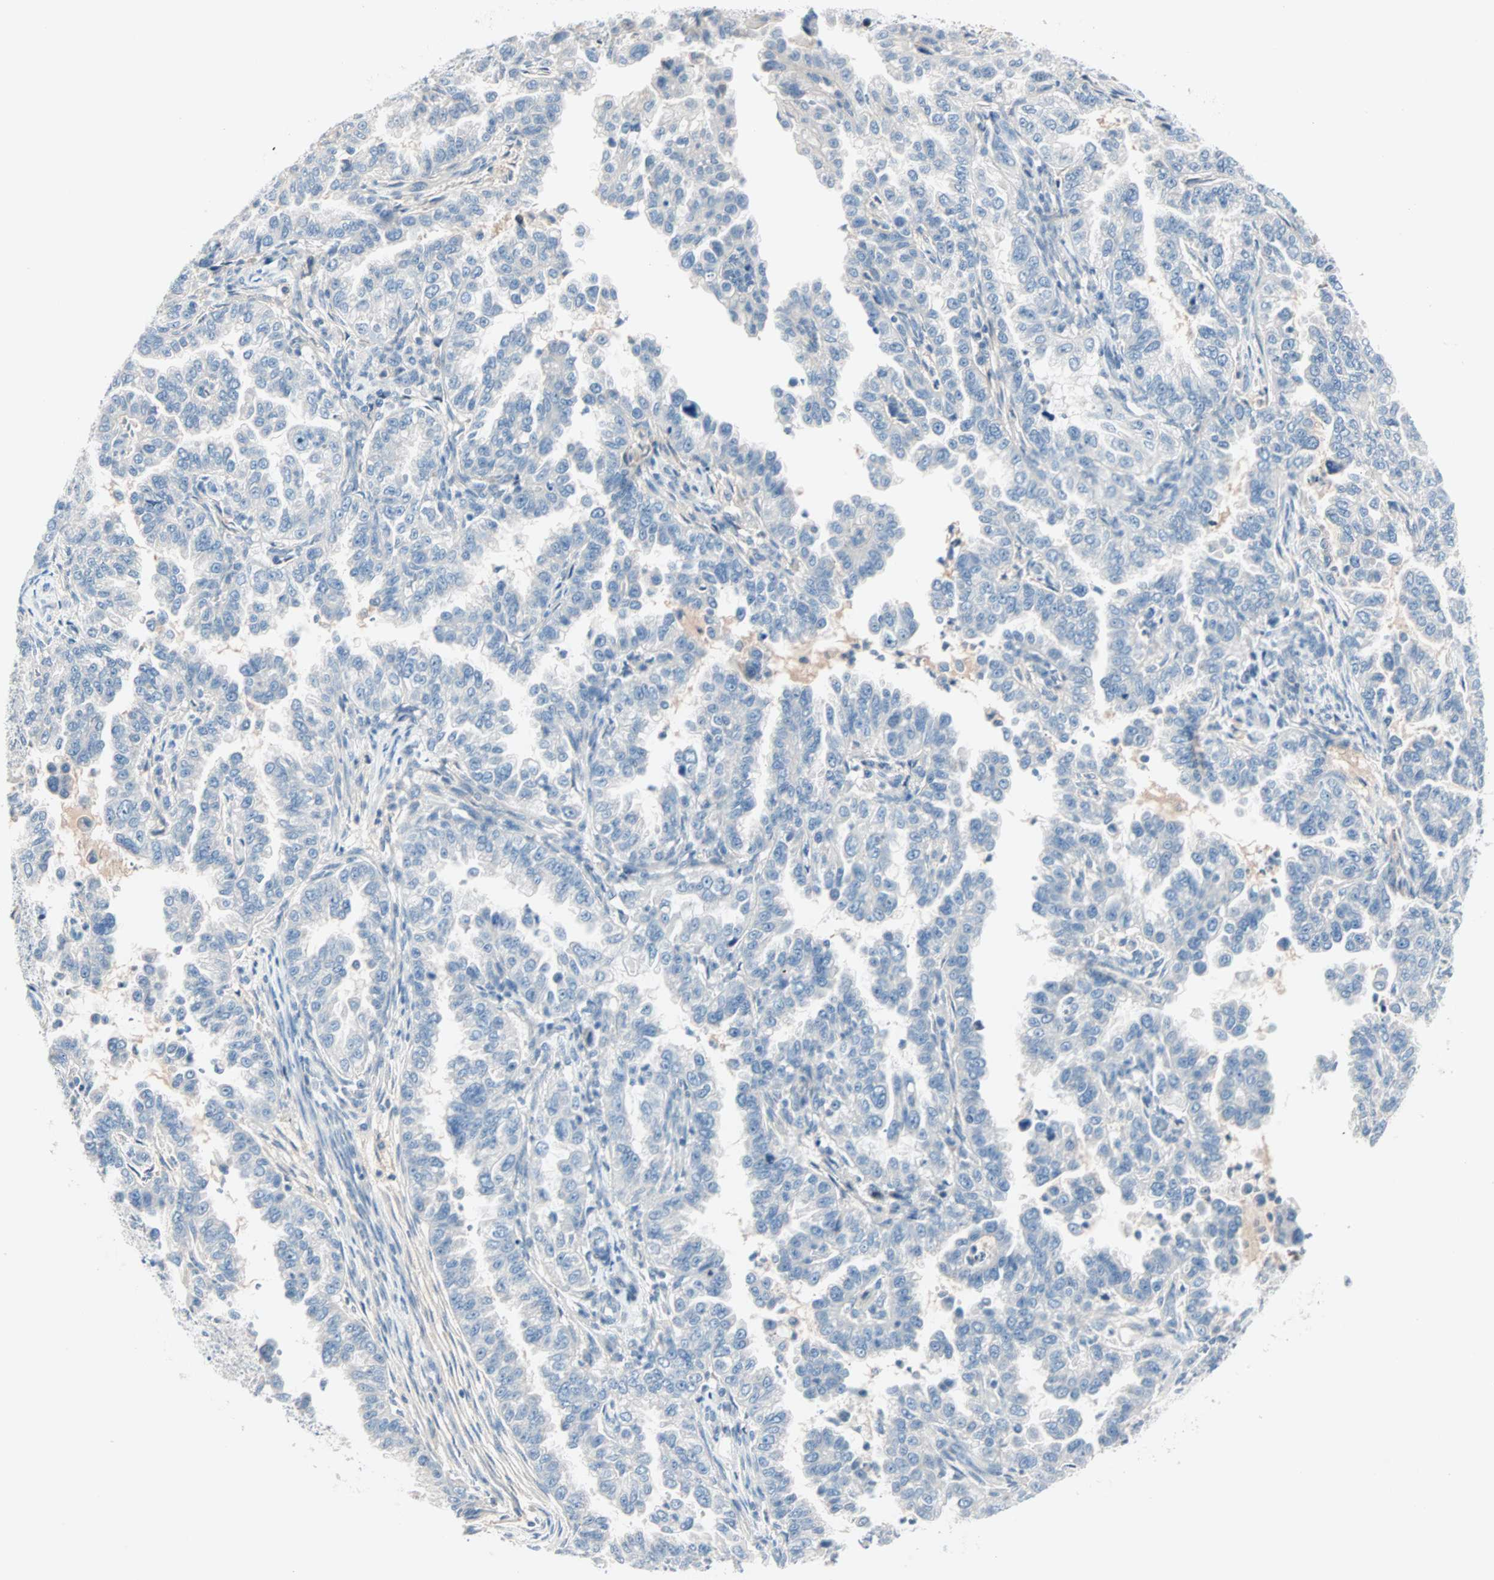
{"staining": {"intensity": "negative", "quantity": "none", "location": "none"}, "tissue": "endometrial cancer", "cell_type": "Tumor cells", "image_type": "cancer", "snomed": [{"axis": "morphology", "description": "Adenocarcinoma, NOS"}, {"axis": "topography", "description": "Endometrium"}], "caption": "The micrograph reveals no staining of tumor cells in endometrial cancer (adenocarcinoma).", "gene": "NEFH", "patient": {"sex": "female", "age": 85}}